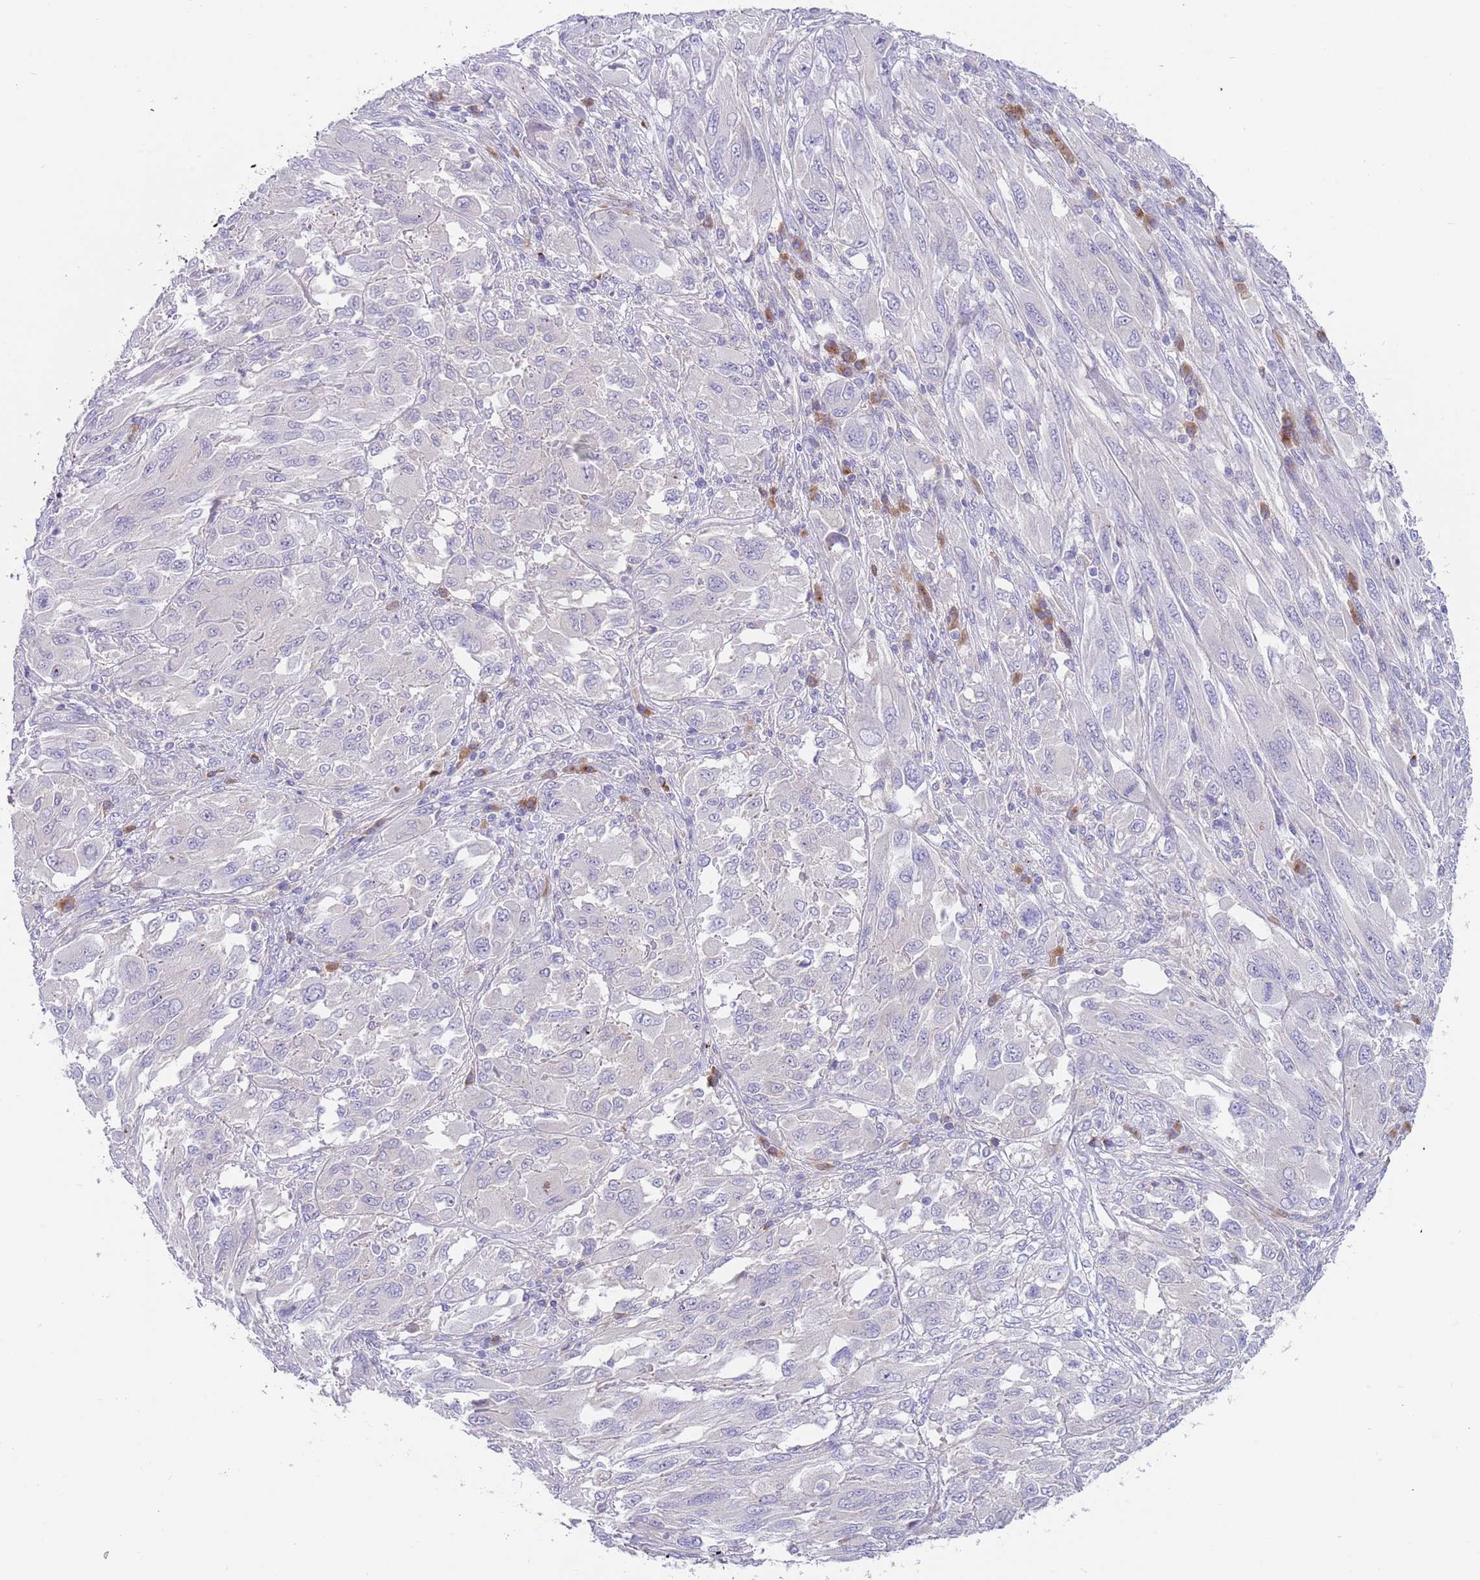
{"staining": {"intensity": "negative", "quantity": "none", "location": "none"}, "tissue": "melanoma", "cell_type": "Tumor cells", "image_type": "cancer", "snomed": [{"axis": "morphology", "description": "Malignant melanoma, NOS"}, {"axis": "topography", "description": "Skin"}], "caption": "Immunohistochemistry (IHC) micrograph of neoplastic tissue: malignant melanoma stained with DAB shows no significant protein staining in tumor cells.", "gene": "TYW1", "patient": {"sex": "female", "age": 91}}